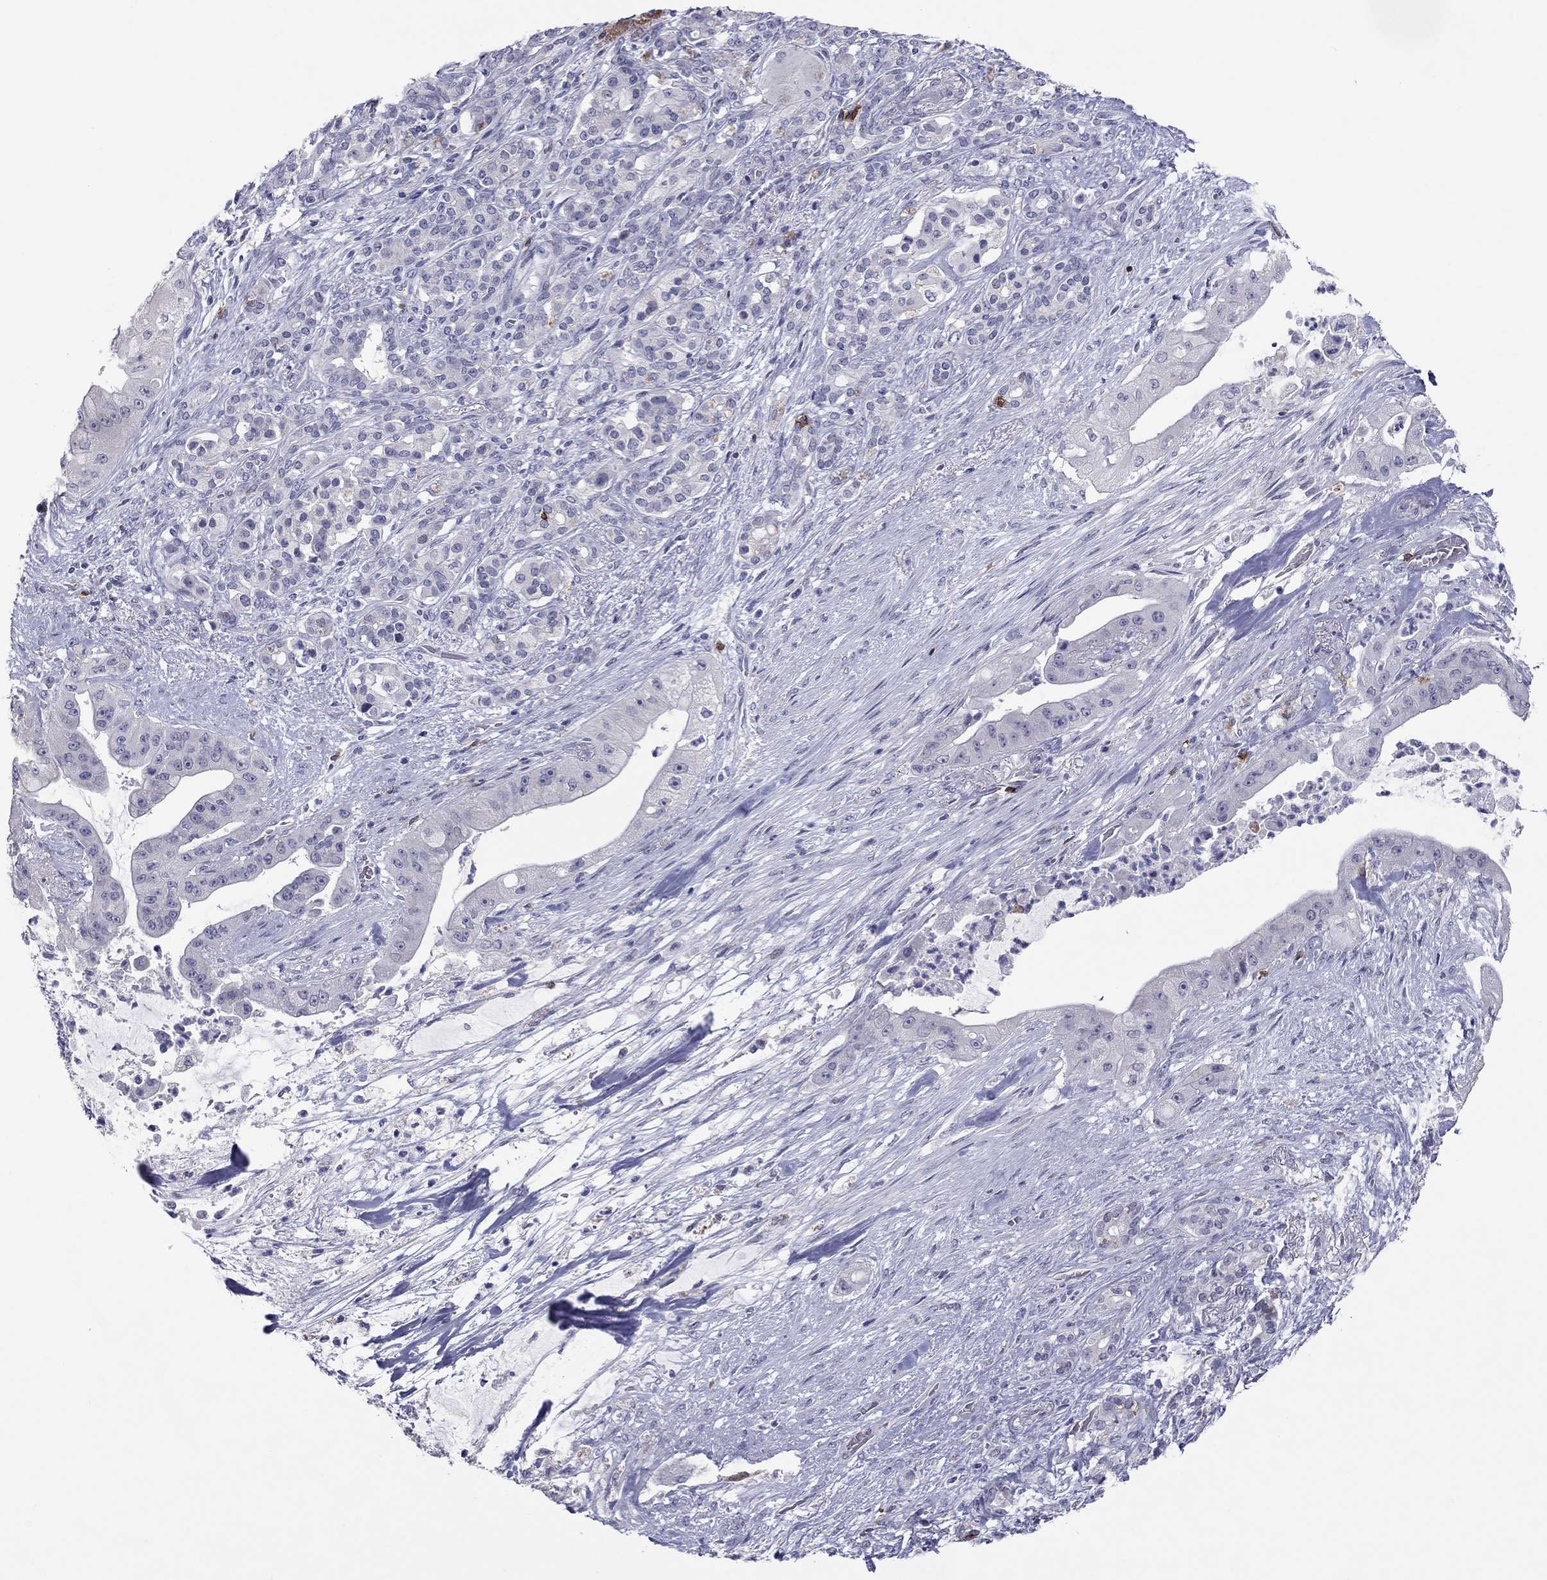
{"staining": {"intensity": "negative", "quantity": "none", "location": "none"}, "tissue": "pancreatic cancer", "cell_type": "Tumor cells", "image_type": "cancer", "snomed": [{"axis": "morphology", "description": "Normal tissue, NOS"}, {"axis": "morphology", "description": "Inflammation, NOS"}, {"axis": "morphology", "description": "Adenocarcinoma, NOS"}, {"axis": "topography", "description": "Pancreas"}], "caption": "The histopathology image demonstrates no significant positivity in tumor cells of pancreatic cancer (adenocarcinoma).", "gene": "ITGAE", "patient": {"sex": "male", "age": 57}}